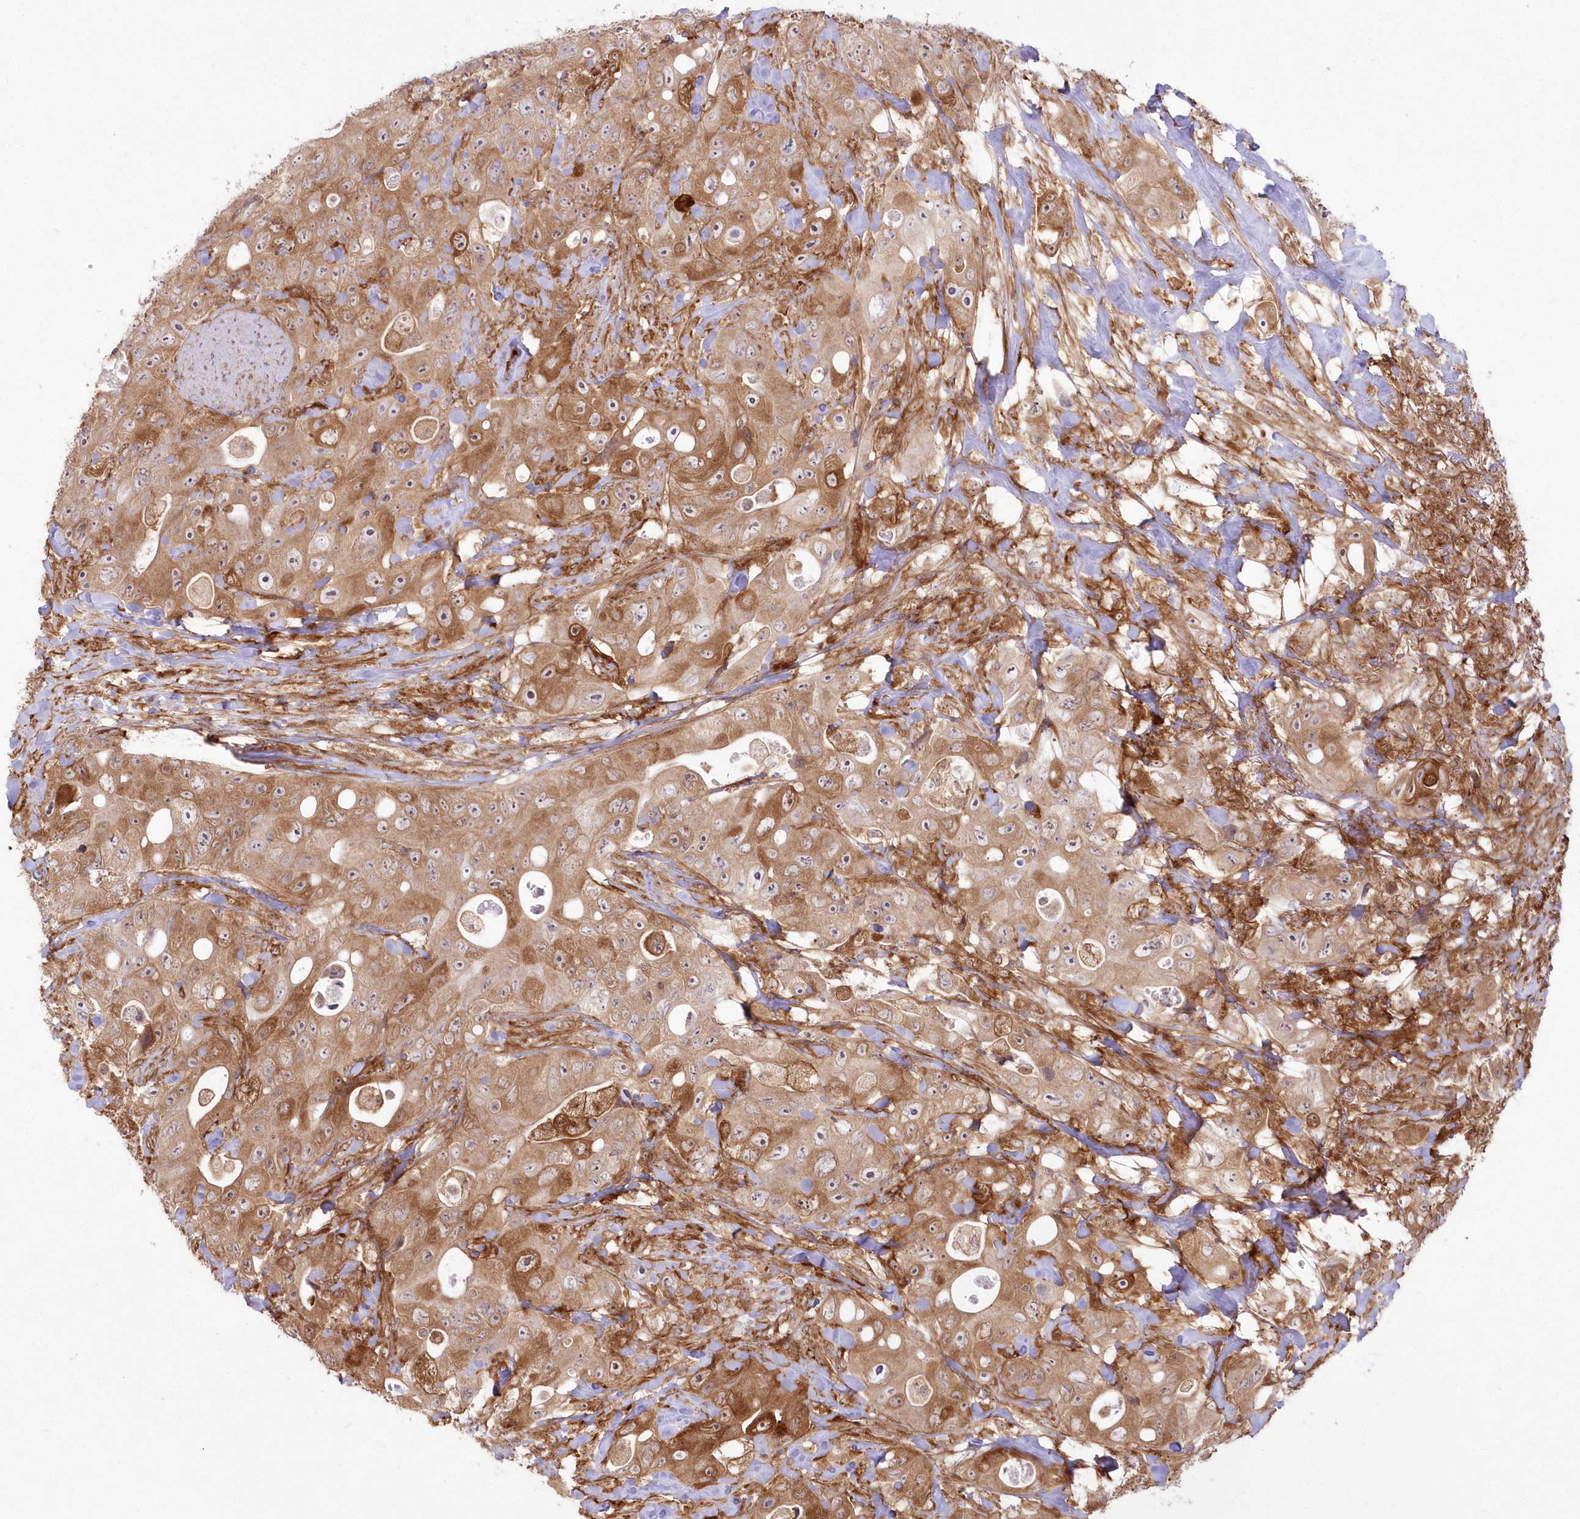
{"staining": {"intensity": "moderate", "quantity": ">75%", "location": "cytoplasmic/membranous"}, "tissue": "colorectal cancer", "cell_type": "Tumor cells", "image_type": "cancer", "snomed": [{"axis": "morphology", "description": "Adenocarcinoma, NOS"}, {"axis": "topography", "description": "Colon"}], "caption": "DAB (3,3'-diaminobenzidine) immunohistochemical staining of human colorectal cancer (adenocarcinoma) reveals moderate cytoplasmic/membranous protein expression in about >75% of tumor cells.", "gene": "SH3PXD2B", "patient": {"sex": "female", "age": 46}}